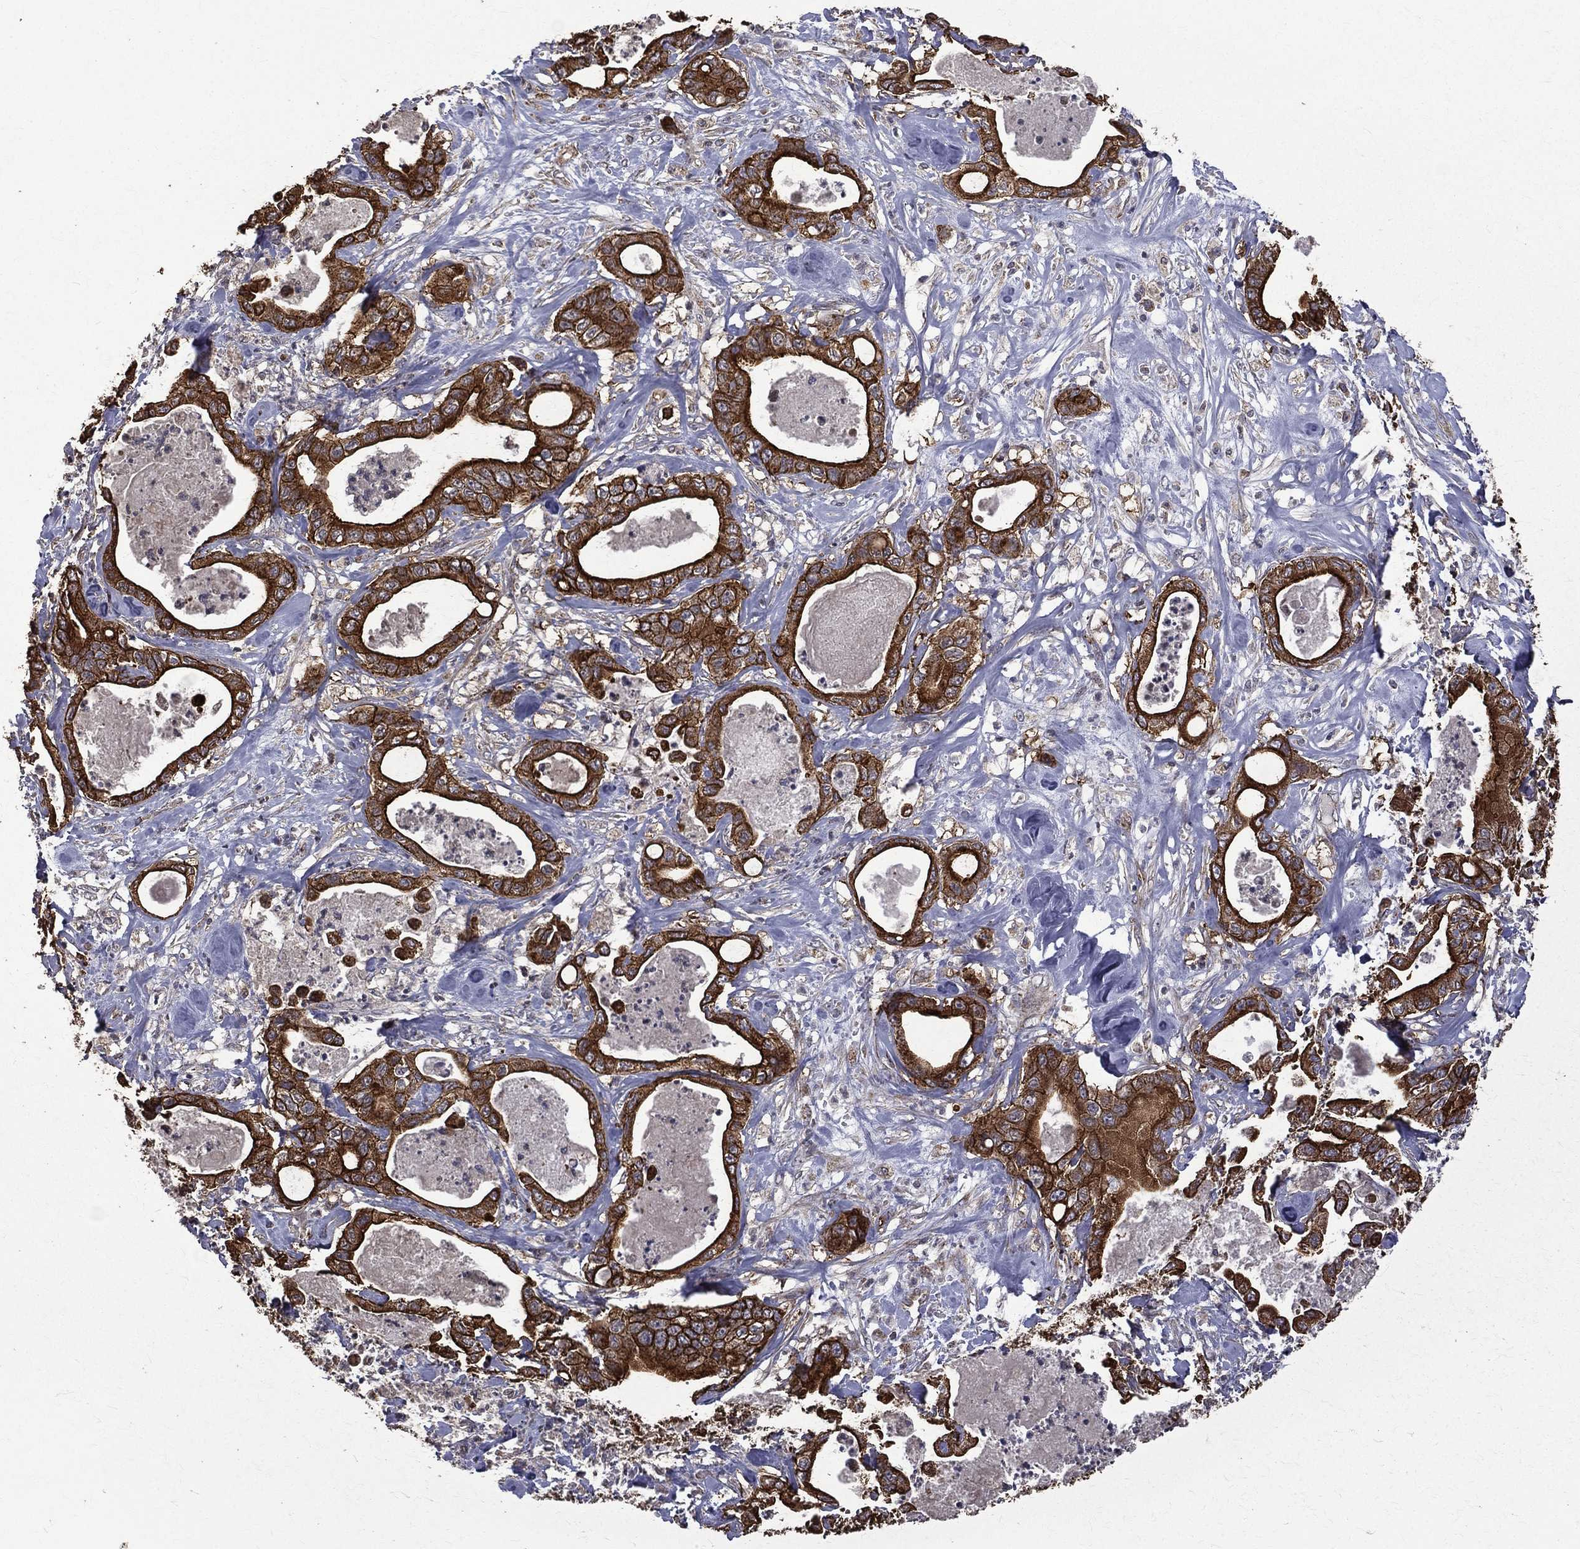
{"staining": {"intensity": "strong", "quantity": ">75%", "location": "cytoplasmic/membranous"}, "tissue": "pancreatic cancer", "cell_type": "Tumor cells", "image_type": "cancer", "snomed": [{"axis": "morphology", "description": "Adenocarcinoma, NOS"}, {"axis": "topography", "description": "Pancreas"}], "caption": "About >75% of tumor cells in human adenocarcinoma (pancreatic) exhibit strong cytoplasmic/membranous protein expression as visualized by brown immunohistochemical staining.", "gene": "RPGR", "patient": {"sex": "male", "age": 71}}